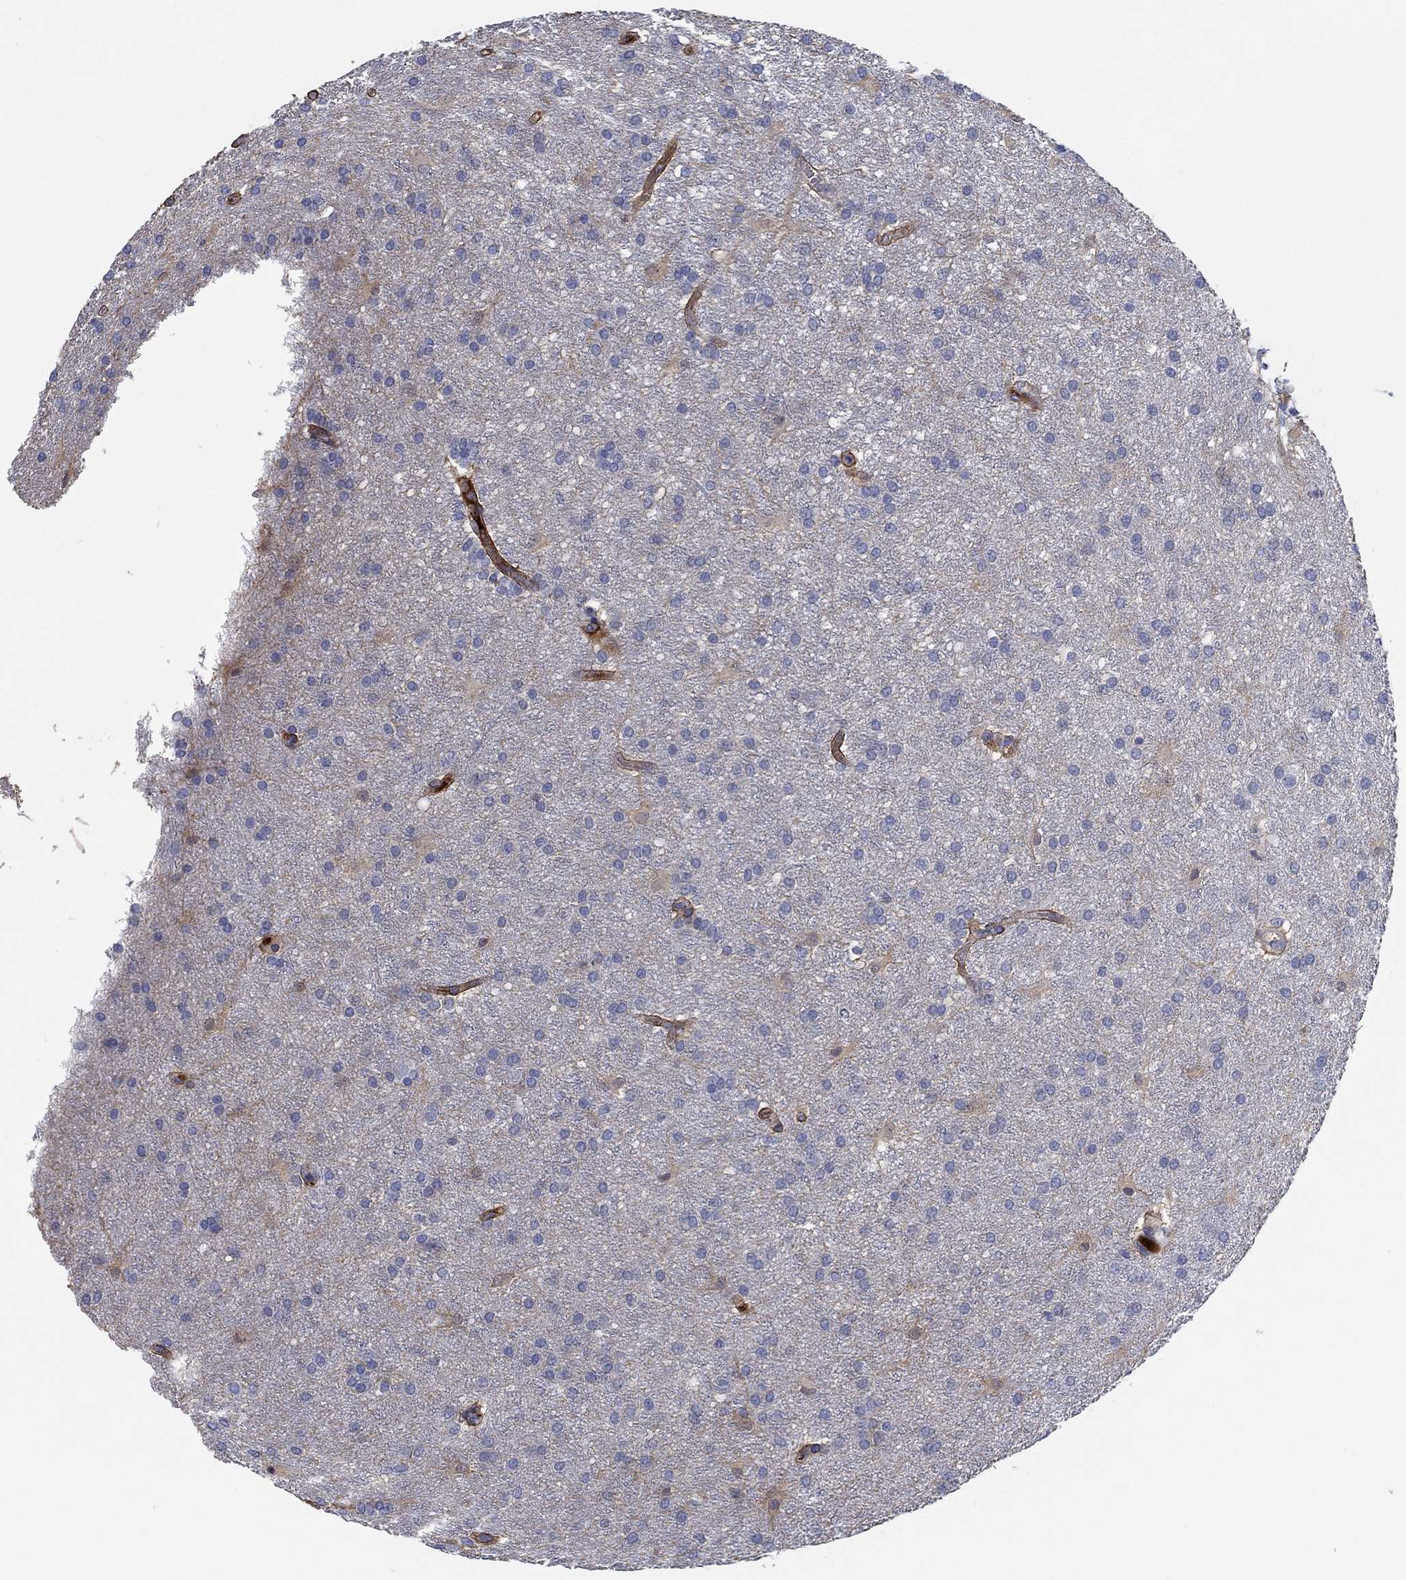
{"staining": {"intensity": "negative", "quantity": "none", "location": "none"}, "tissue": "glioma", "cell_type": "Tumor cells", "image_type": "cancer", "snomed": [{"axis": "morphology", "description": "Glioma, malignant, Low grade"}, {"axis": "topography", "description": "Brain"}], "caption": "A histopathology image of human malignant low-grade glioma is negative for staining in tumor cells. (DAB immunohistochemistry, high magnification).", "gene": "APOC3", "patient": {"sex": "female", "age": 32}}